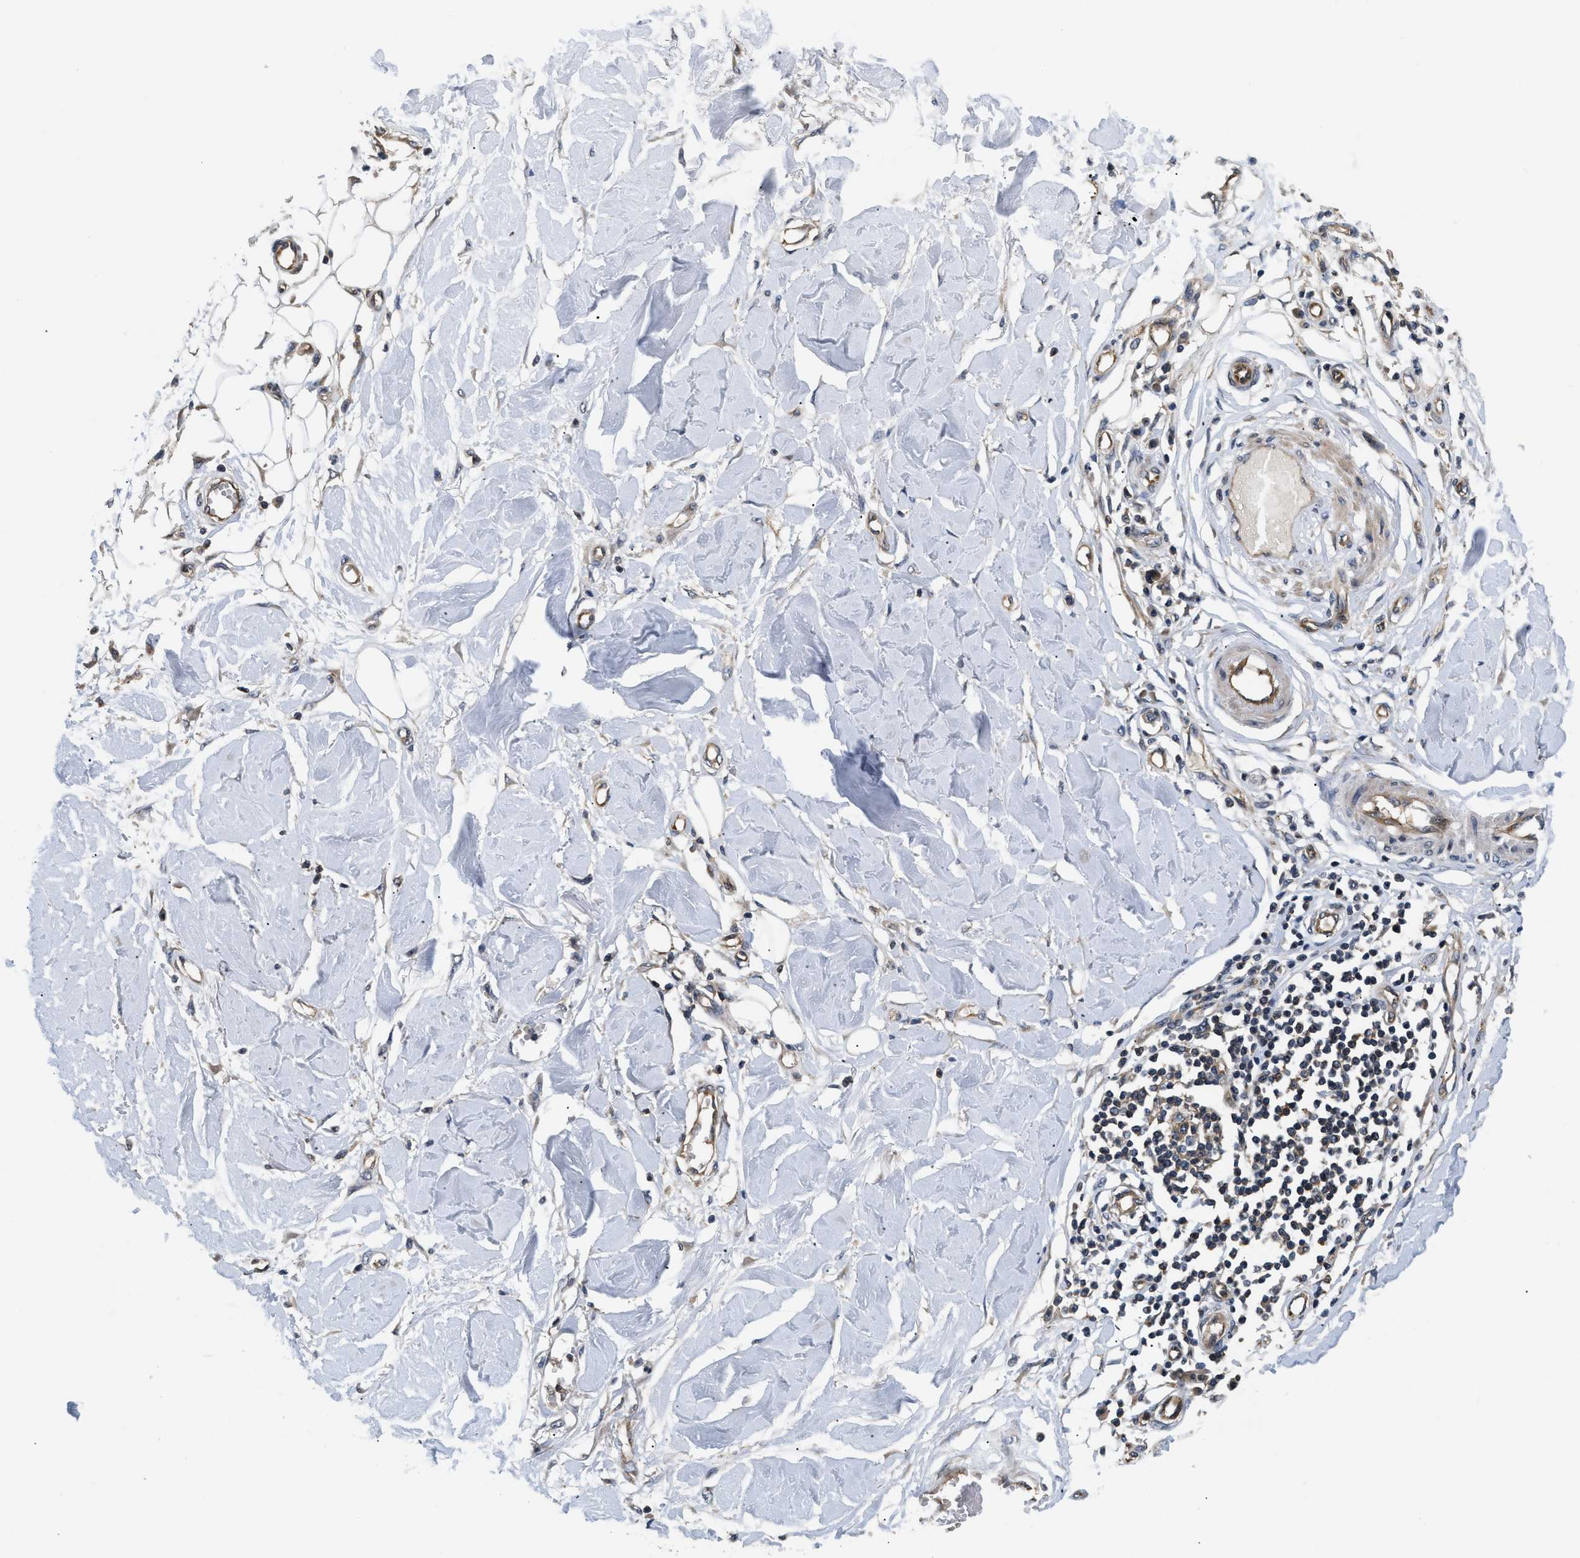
{"staining": {"intensity": "negative", "quantity": "none", "location": "none"}, "tissue": "adipose tissue", "cell_type": "Adipocytes", "image_type": "normal", "snomed": [{"axis": "morphology", "description": "Normal tissue, NOS"}, {"axis": "morphology", "description": "Squamous cell carcinoma, NOS"}, {"axis": "topography", "description": "Skin"}, {"axis": "topography", "description": "Peripheral nerve tissue"}], "caption": "DAB (3,3'-diaminobenzidine) immunohistochemical staining of unremarkable human adipose tissue reveals no significant positivity in adipocytes.", "gene": "HMGCR", "patient": {"sex": "male", "age": 83}}